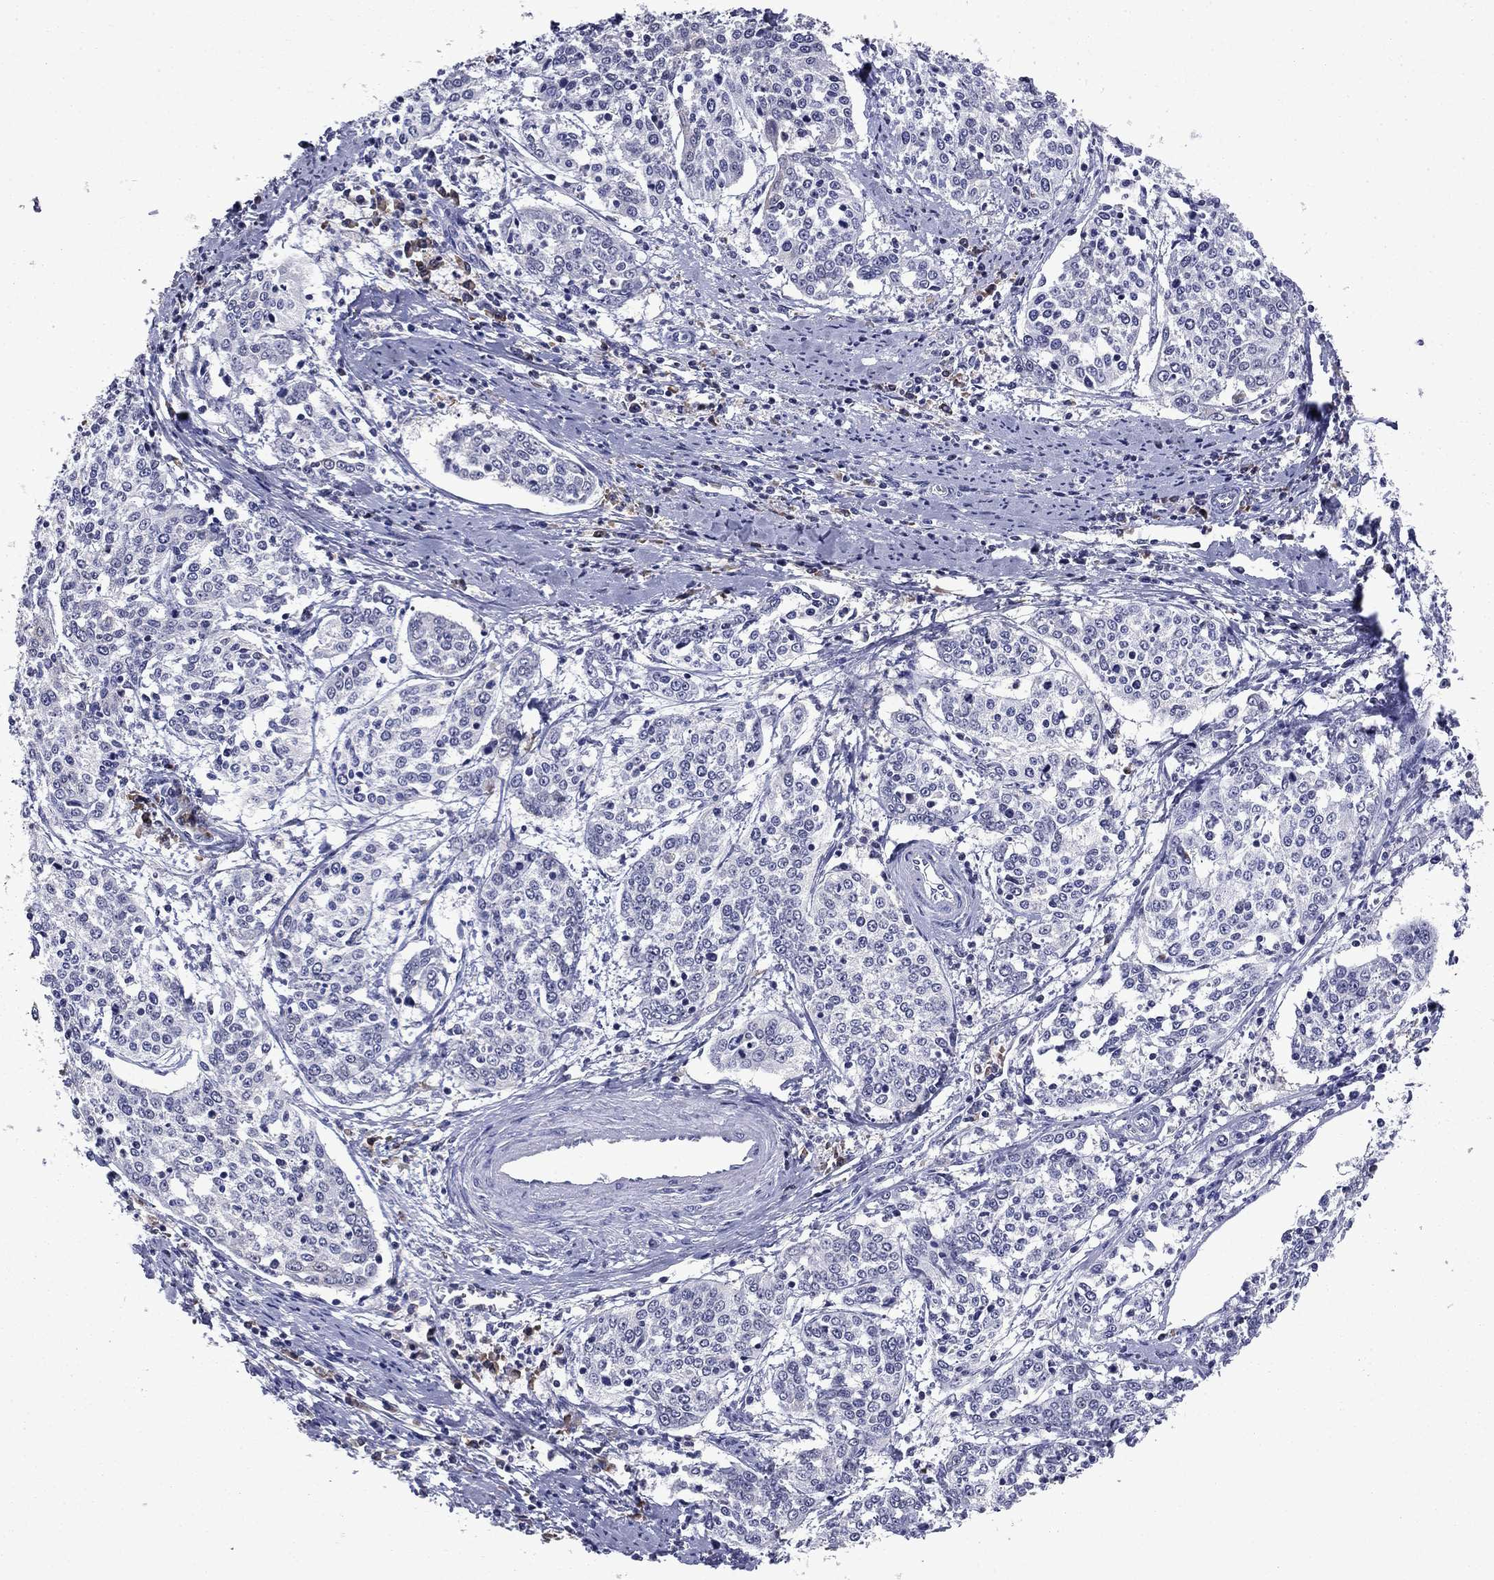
{"staining": {"intensity": "negative", "quantity": "none", "location": "none"}, "tissue": "cervical cancer", "cell_type": "Tumor cells", "image_type": "cancer", "snomed": [{"axis": "morphology", "description": "Squamous cell carcinoma, NOS"}, {"axis": "topography", "description": "Cervix"}], "caption": "Micrograph shows no significant protein positivity in tumor cells of cervical cancer.", "gene": "ECM1", "patient": {"sex": "female", "age": 41}}